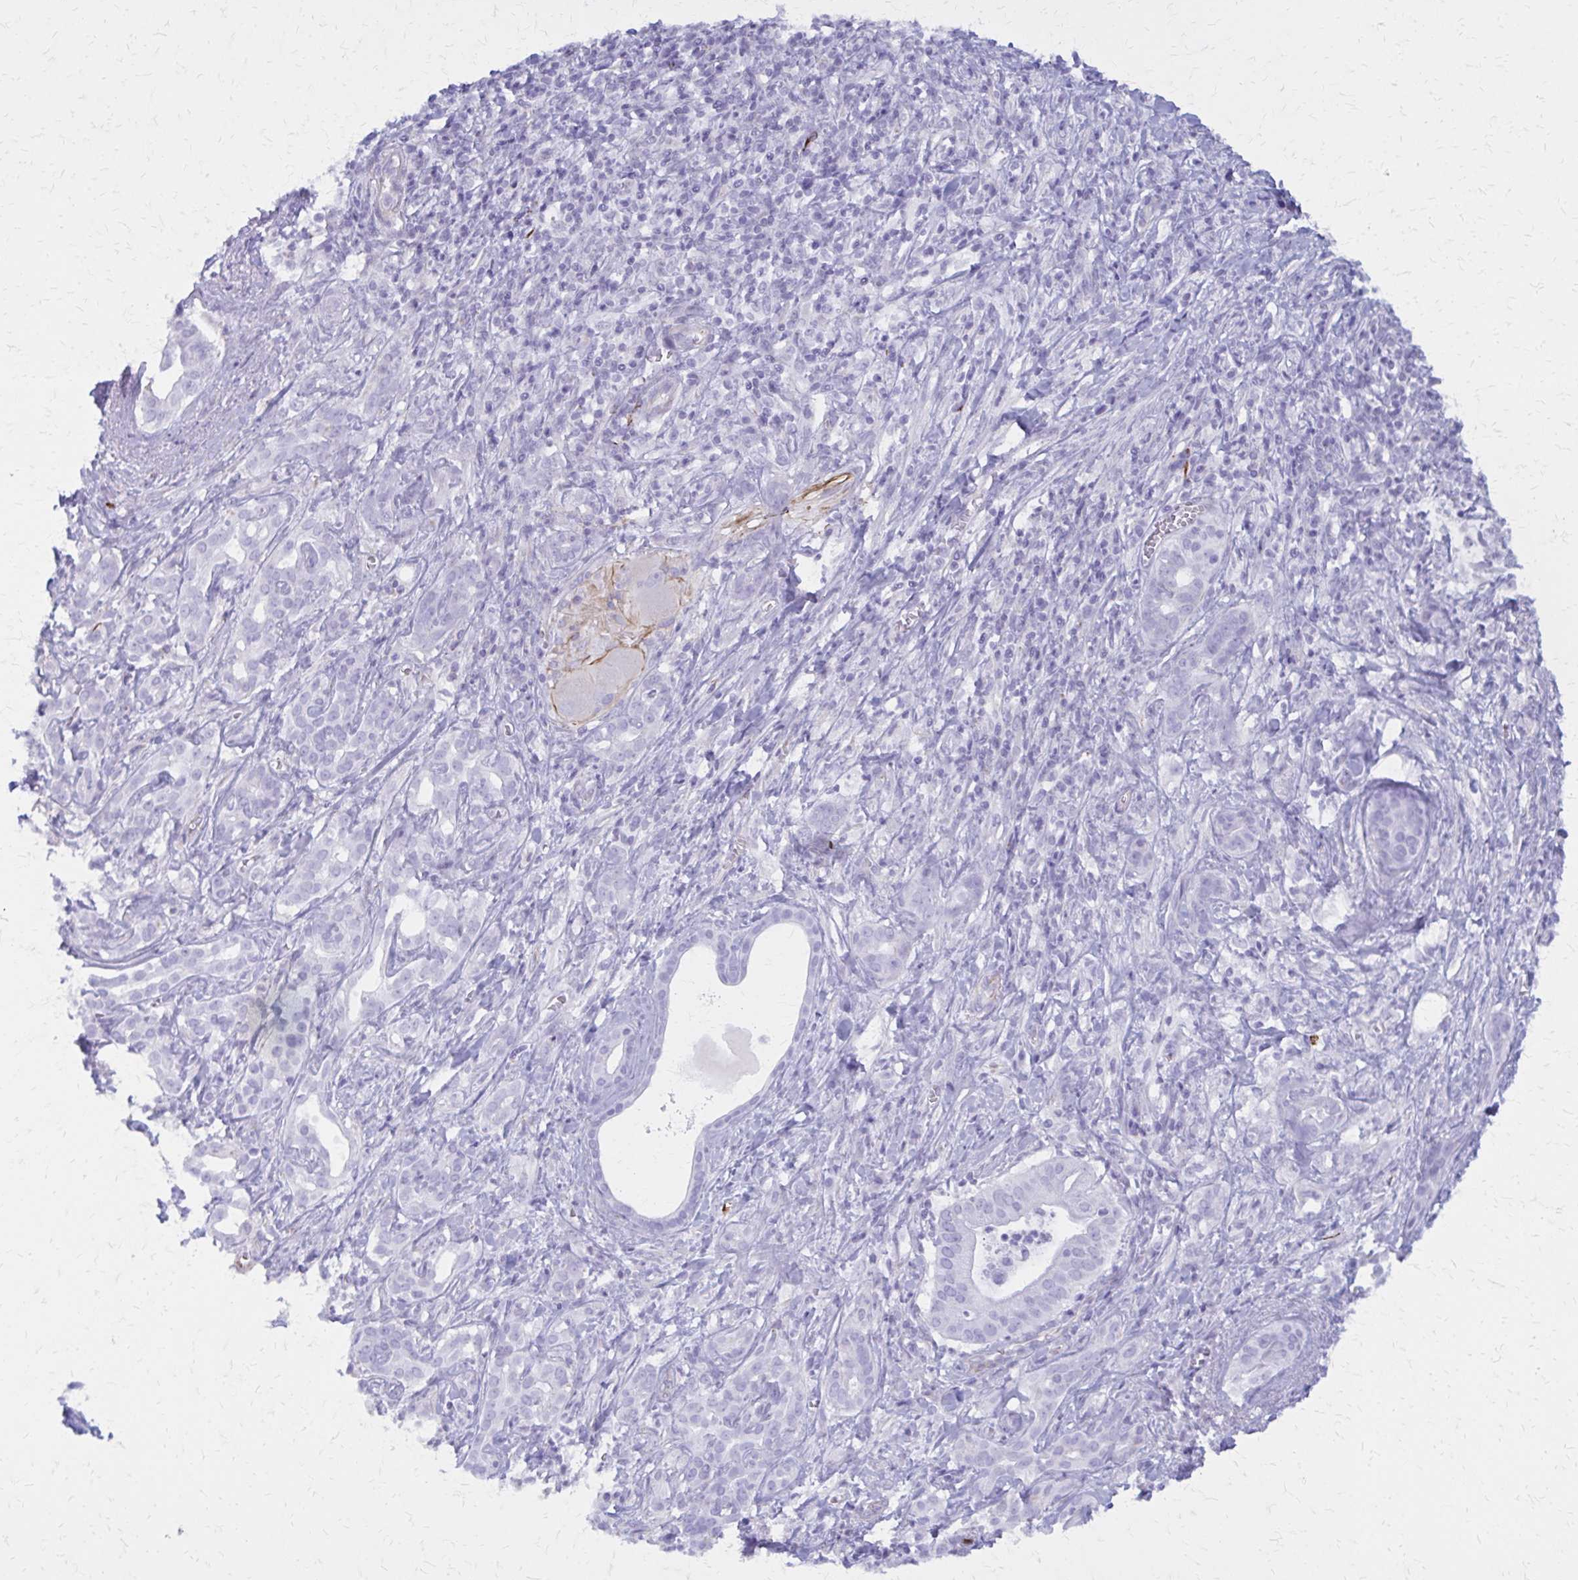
{"staining": {"intensity": "negative", "quantity": "none", "location": "none"}, "tissue": "pancreatic cancer", "cell_type": "Tumor cells", "image_type": "cancer", "snomed": [{"axis": "morphology", "description": "Adenocarcinoma, NOS"}, {"axis": "topography", "description": "Pancreas"}], "caption": "Tumor cells show no significant positivity in pancreatic cancer. (IHC, brightfield microscopy, high magnification).", "gene": "GFAP", "patient": {"sex": "male", "age": 61}}